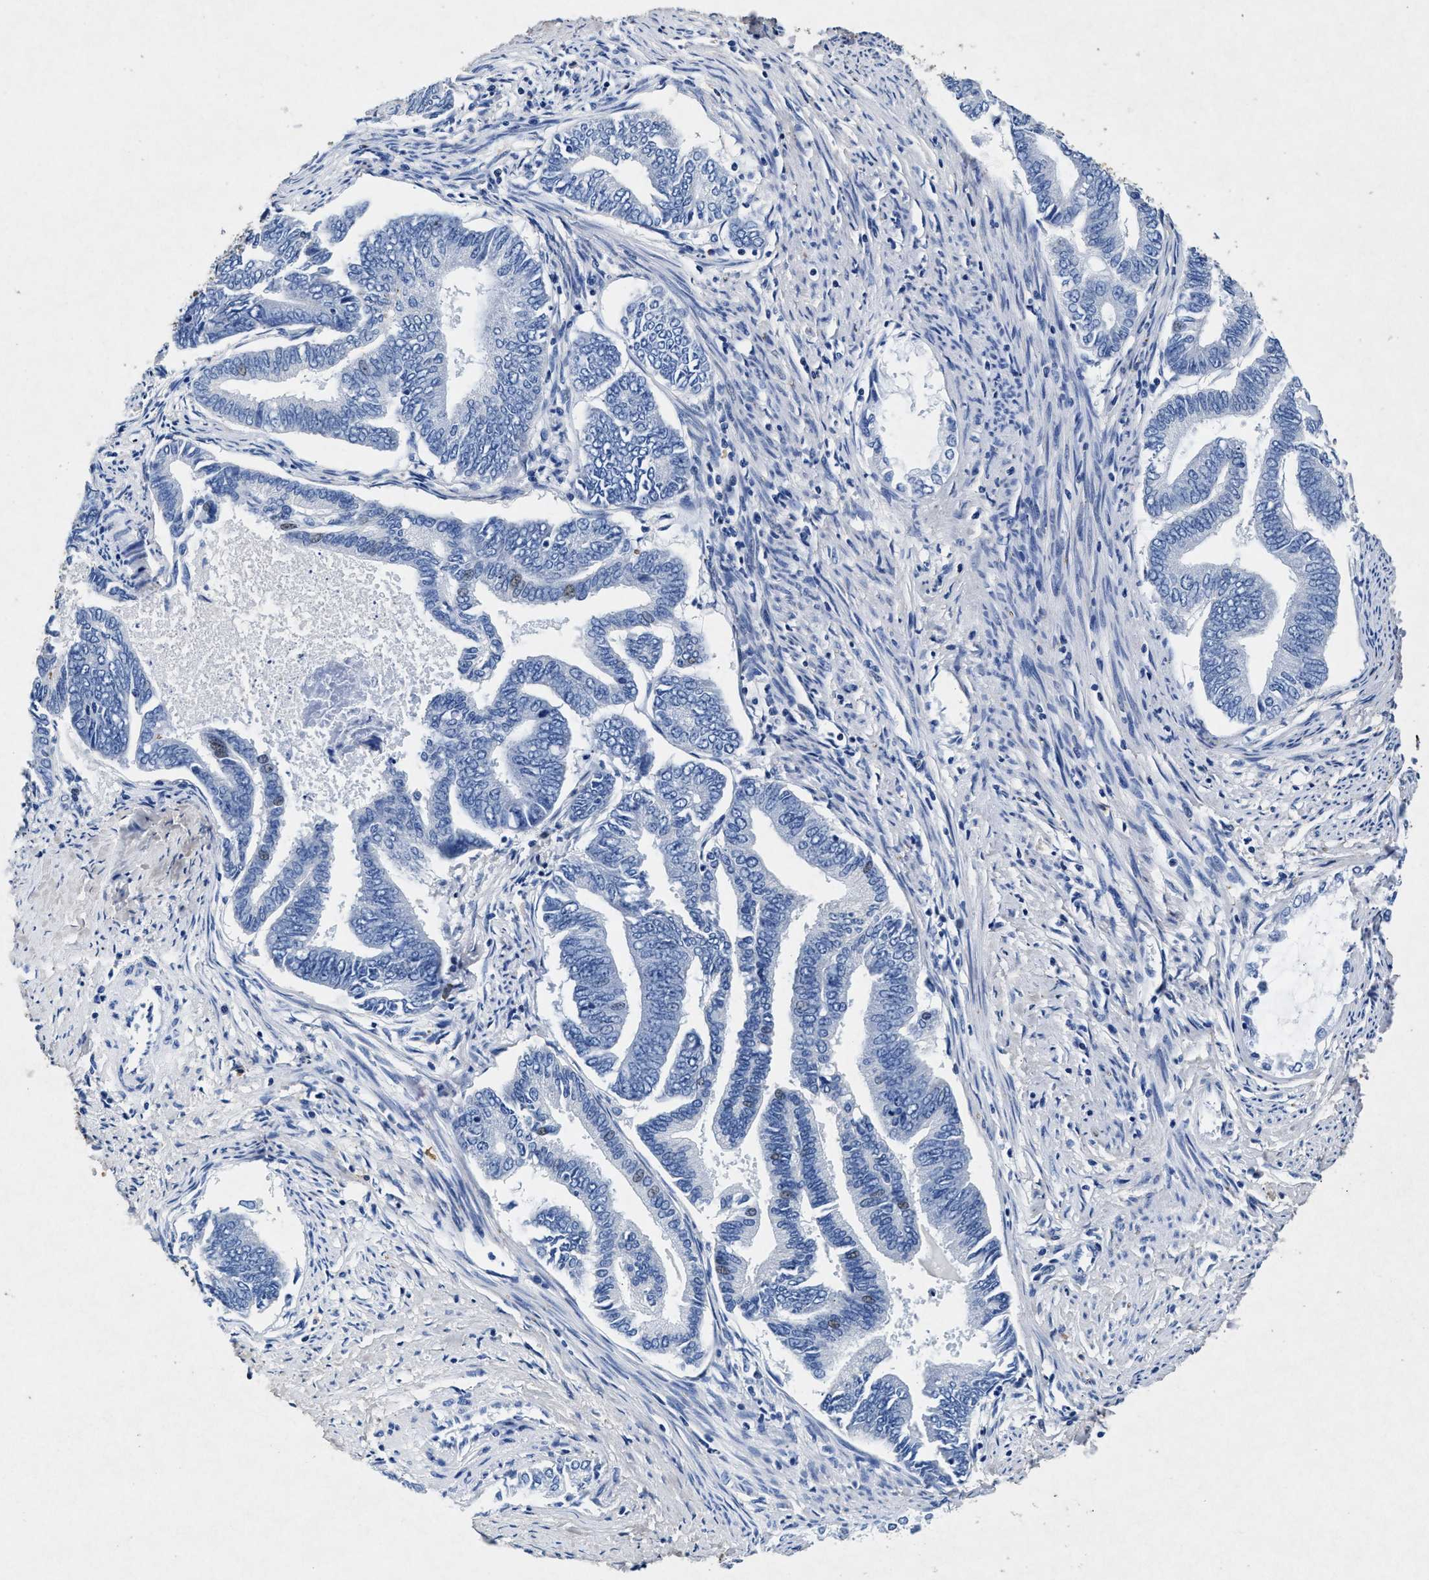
{"staining": {"intensity": "weak", "quantity": "<25%", "location": "nuclear"}, "tissue": "endometrial cancer", "cell_type": "Tumor cells", "image_type": "cancer", "snomed": [{"axis": "morphology", "description": "Adenocarcinoma, NOS"}, {"axis": "topography", "description": "Endometrium"}], "caption": "This is an IHC photomicrograph of human endometrial adenocarcinoma. There is no expression in tumor cells.", "gene": "MAP6", "patient": {"sex": "female", "age": 86}}